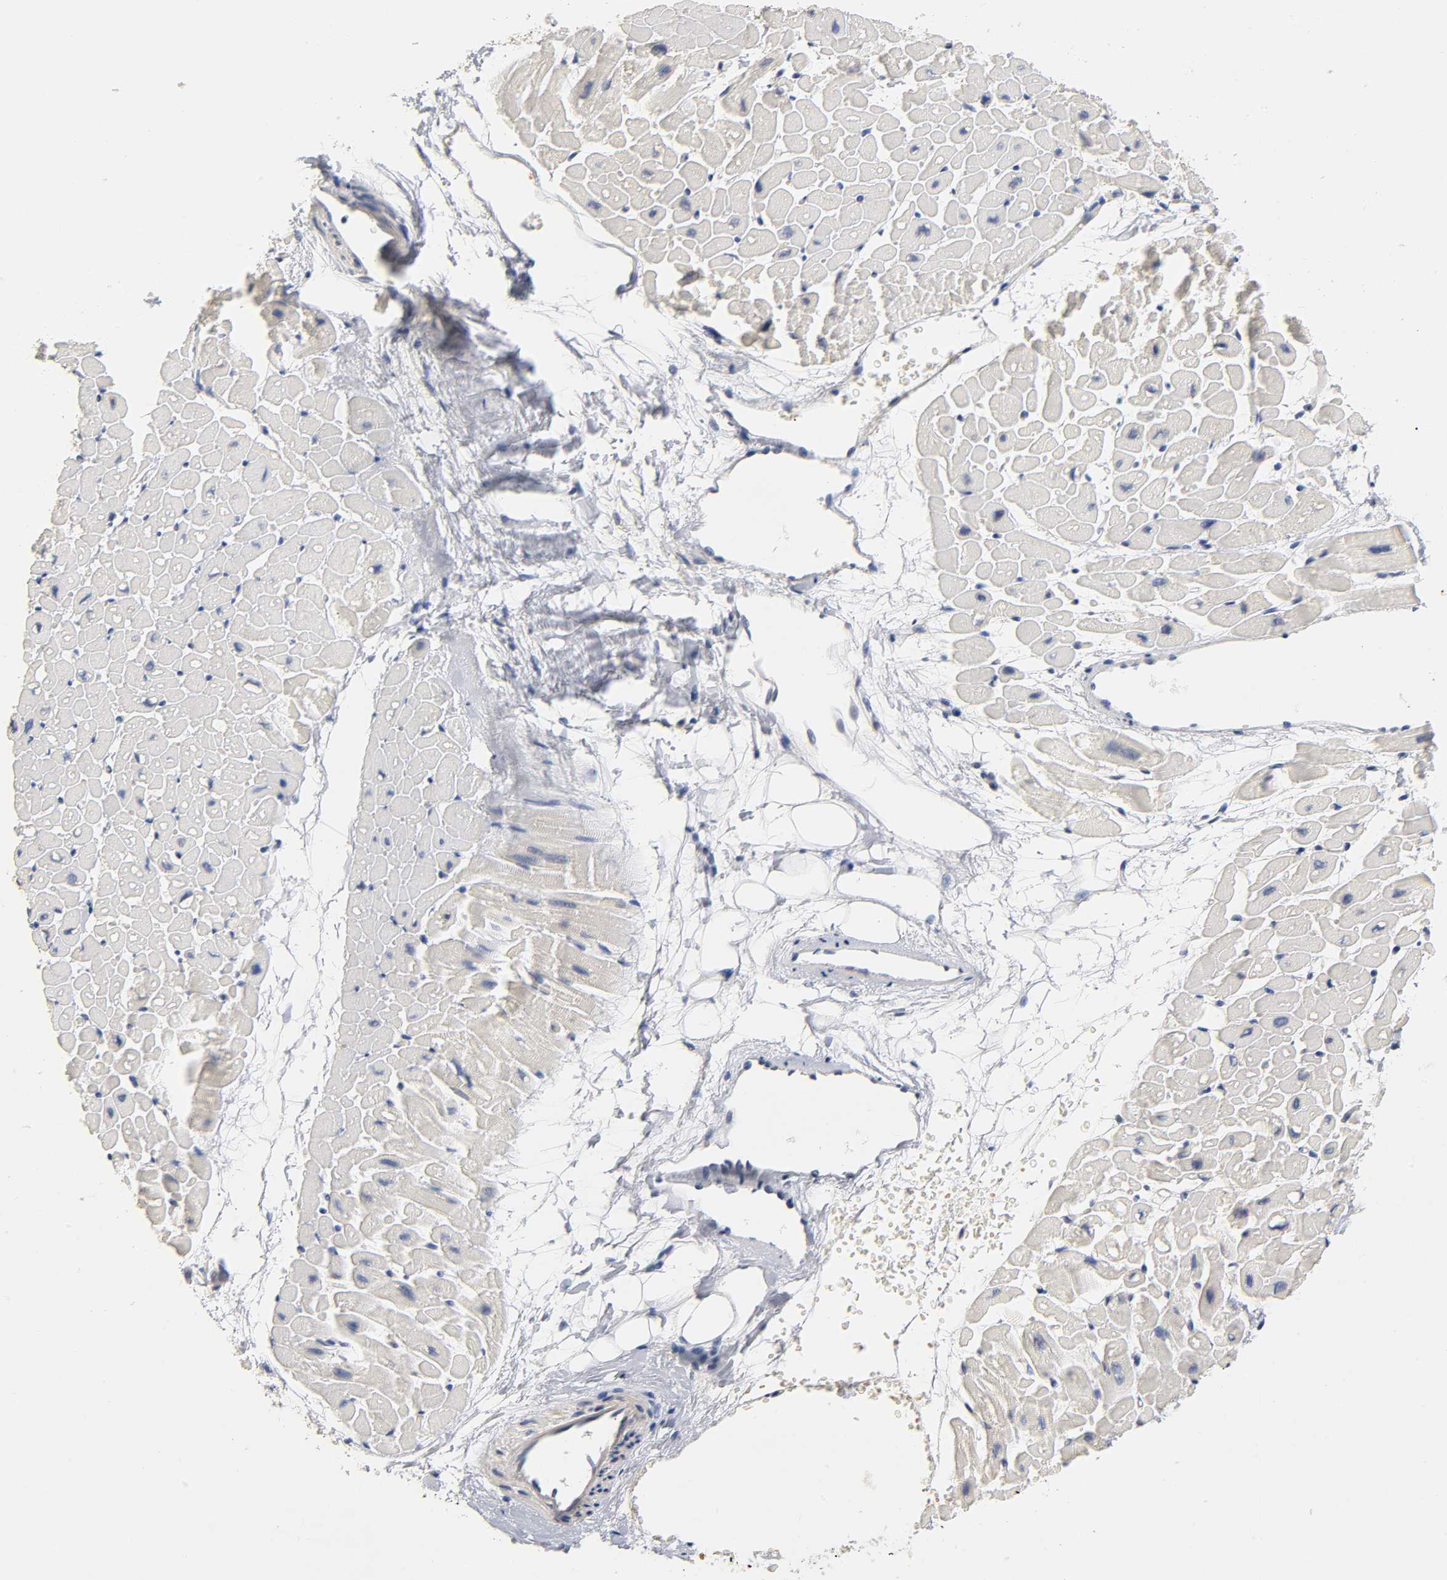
{"staining": {"intensity": "negative", "quantity": "none", "location": "none"}, "tissue": "heart muscle", "cell_type": "Cardiomyocytes", "image_type": "normal", "snomed": [{"axis": "morphology", "description": "Normal tissue, NOS"}, {"axis": "topography", "description": "Heart"}], "caption": "High power microscopy photomicrograph of an immunohistochemistry micrograph of unremarkable heart muscle, revealing no significant expression in cardiomyocytes.", "gene": "OVOL1", "patient": {"sex": "male", "age": 45}}